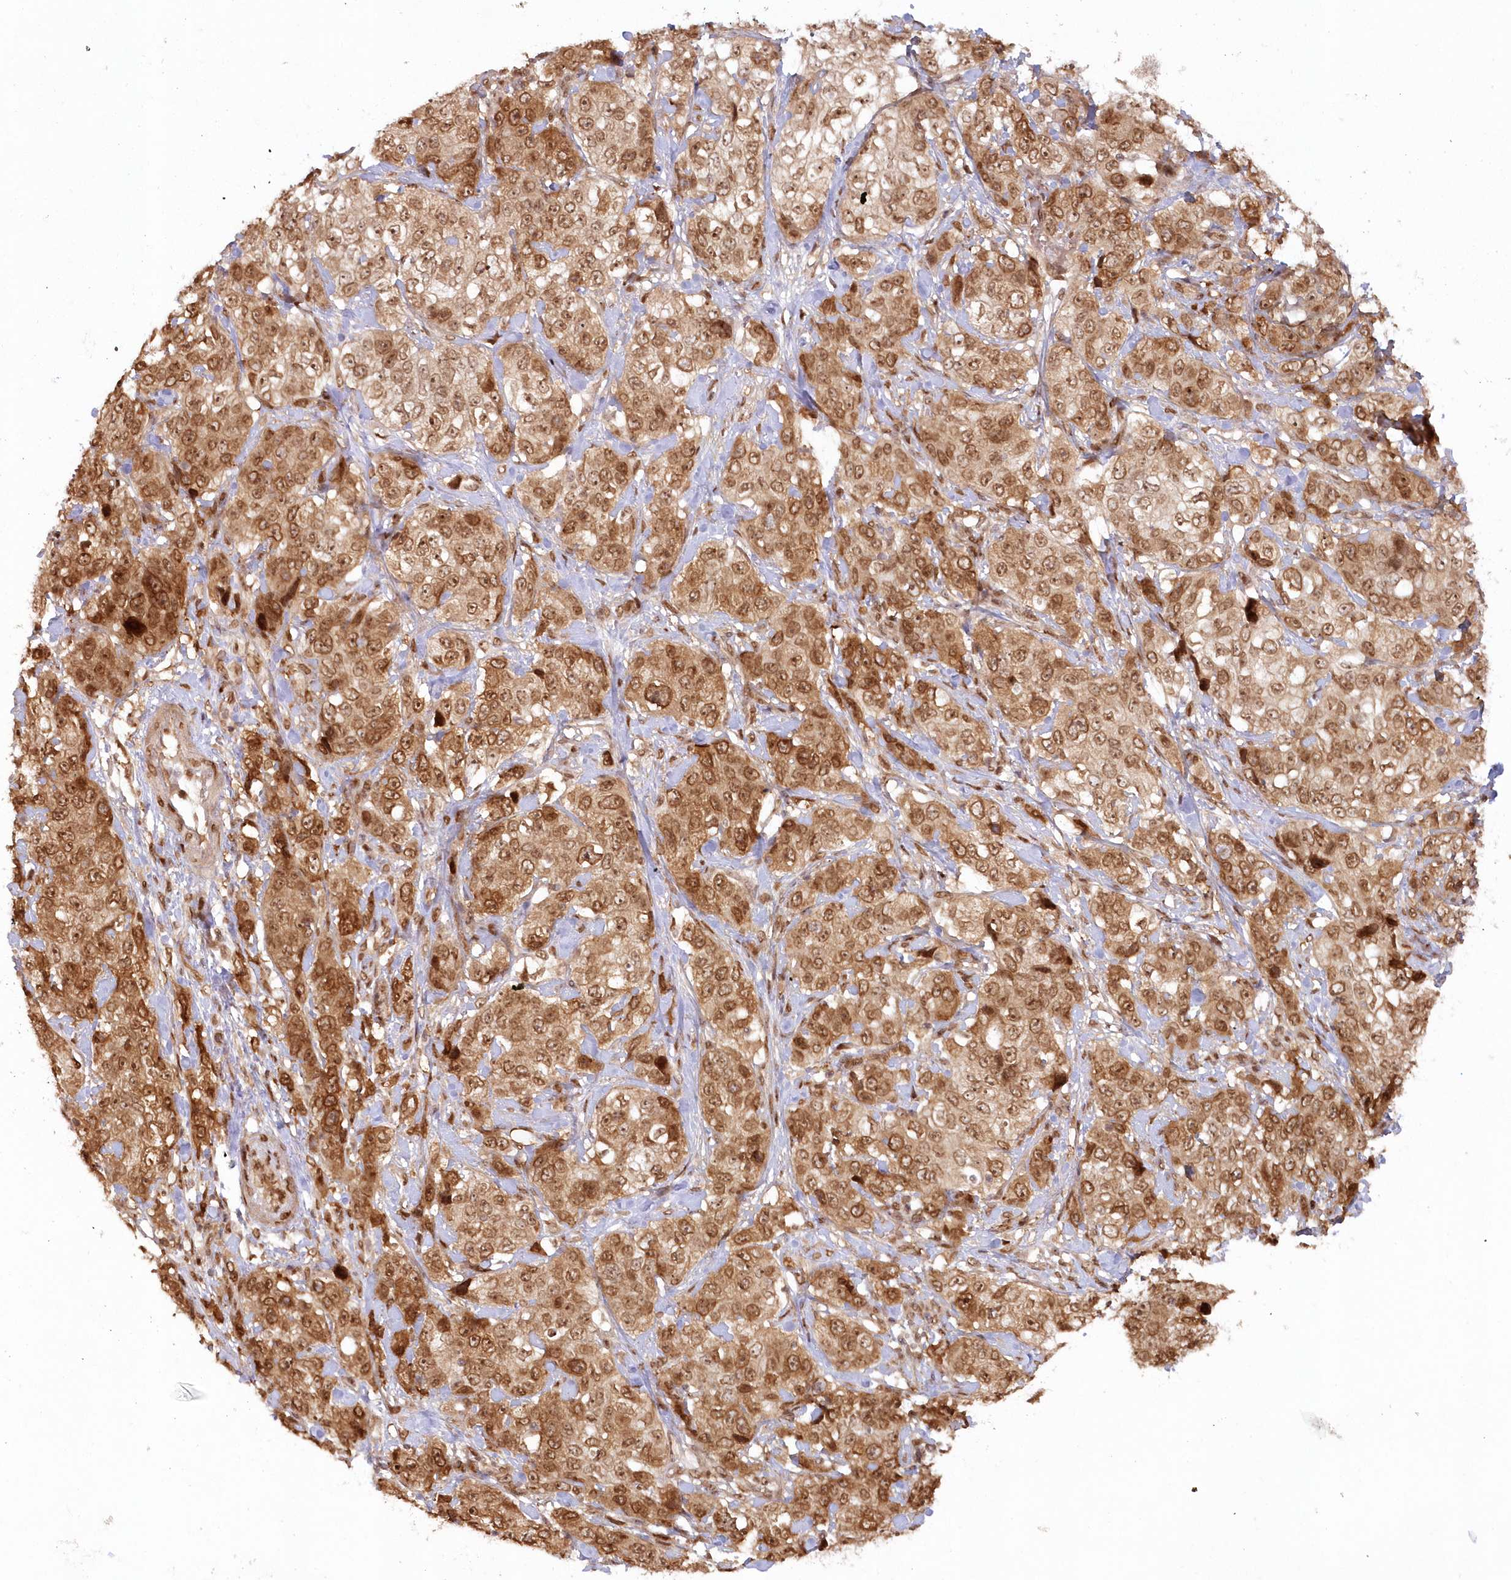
{"staining": {"intensity": "moderate", "quantity": ">75%", "location": "cytoplasmic/membranous,nuclear"}, "tissue": "stomach cancer", "cell_type": "Tumor cells", "image_type": "cancer", "snomed": [{"axis": "morphology", "description": "Adenocarcinoma, NOS"}, {"axis": "topography", "description": "Stomach"}], "caption": "Protein expression by IHC shows moderate cytoplasmic/membranous and nuclear expression in about >75% of tumor cells in stomach cancer.", "gene": "TOGARAM2", "patient": {"sex": "male", "age": 48}}